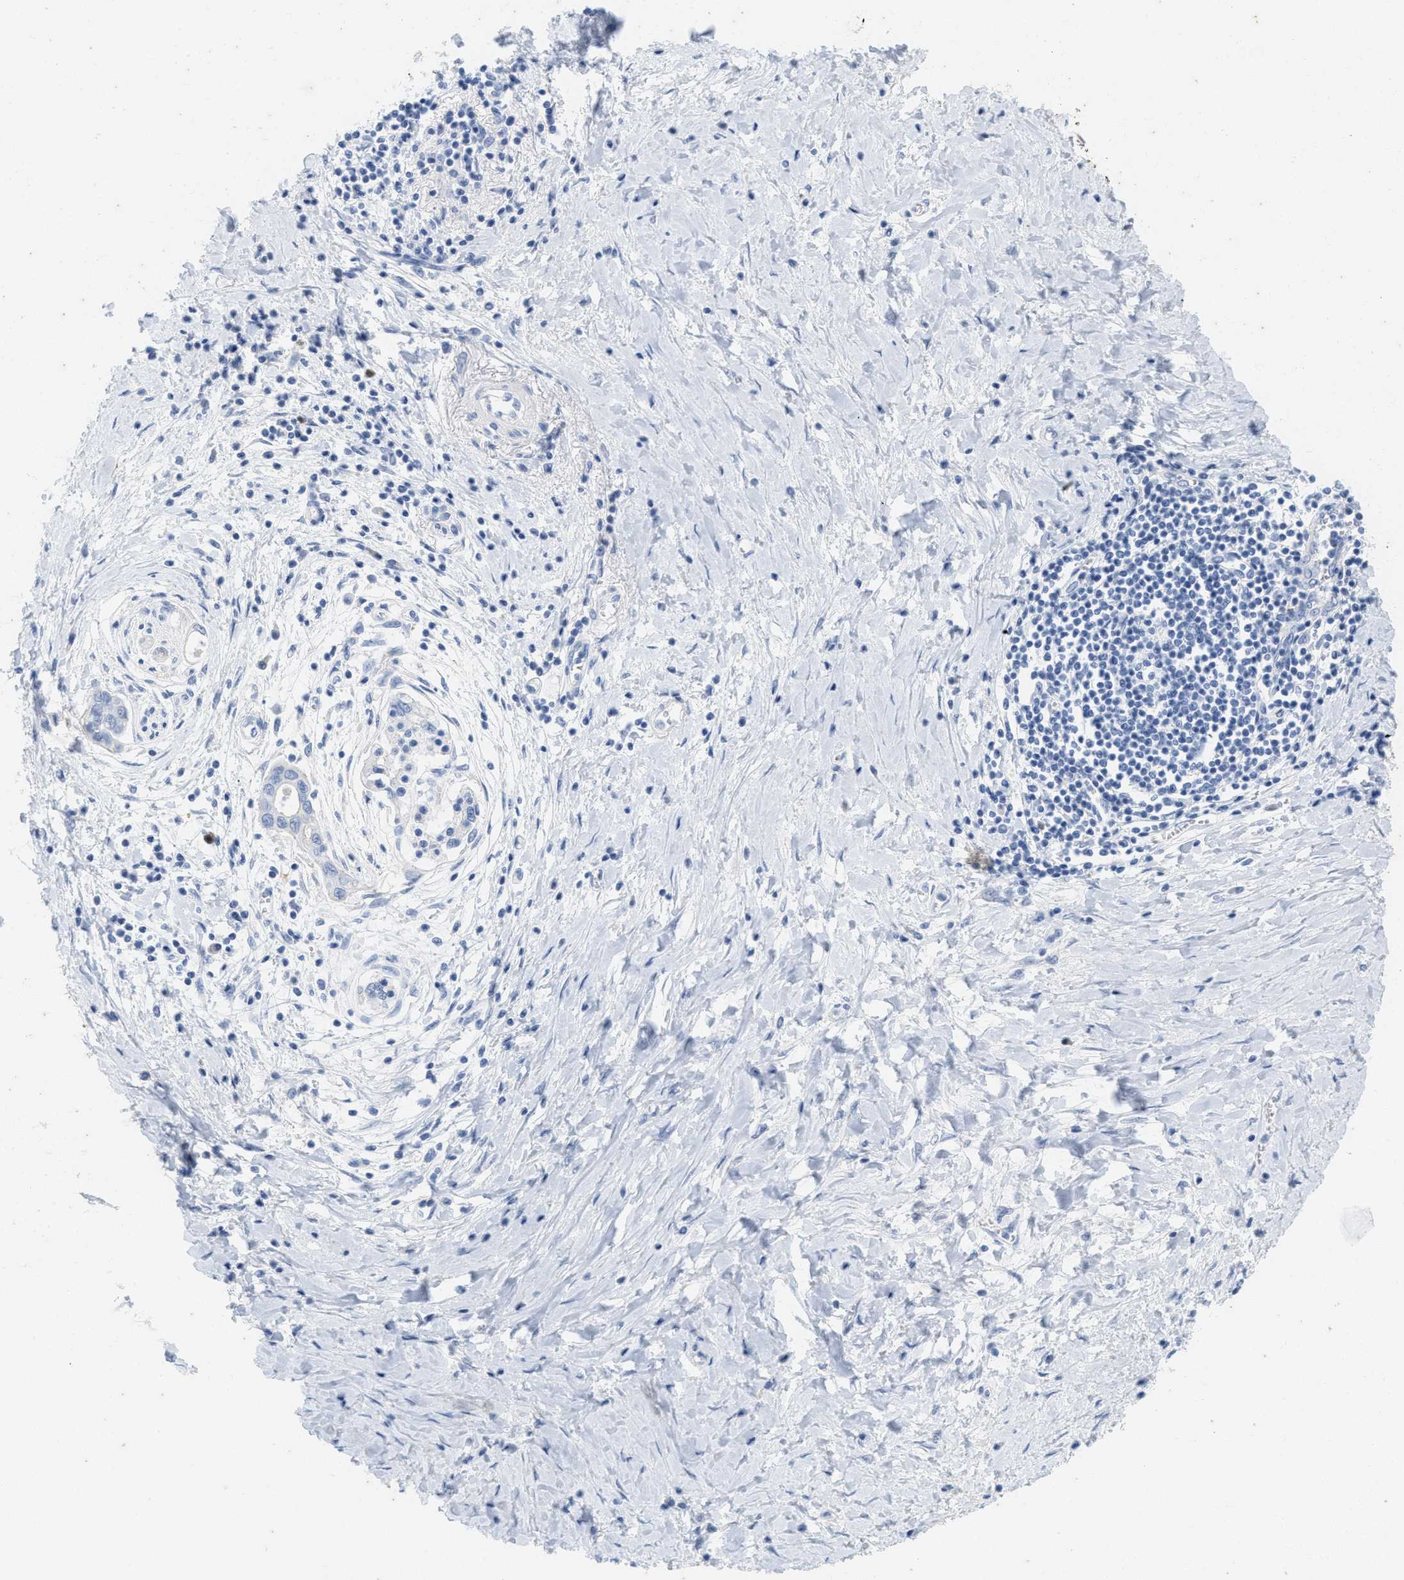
{"staining": {"intensity": "negative", "quantity": "none", "location": "none"}, "tissue": "pancreatic cancer", "cell_type": "Tumor cells", "image_type": "cancer", "snomed": [{"axis": "morphology", "description": "Adenocarcinoma, NOS"}, {"axis": "topography", "description": "Pancreas"}], "caption": "Immunohistochemistry micrograph of neoplastic tissue: human pancreatic cancer stained with DAB reveals no significant protein positivity in tumor cells.", "gene": "ABCB11", "patient": {"sex": "male", "age": 59}}